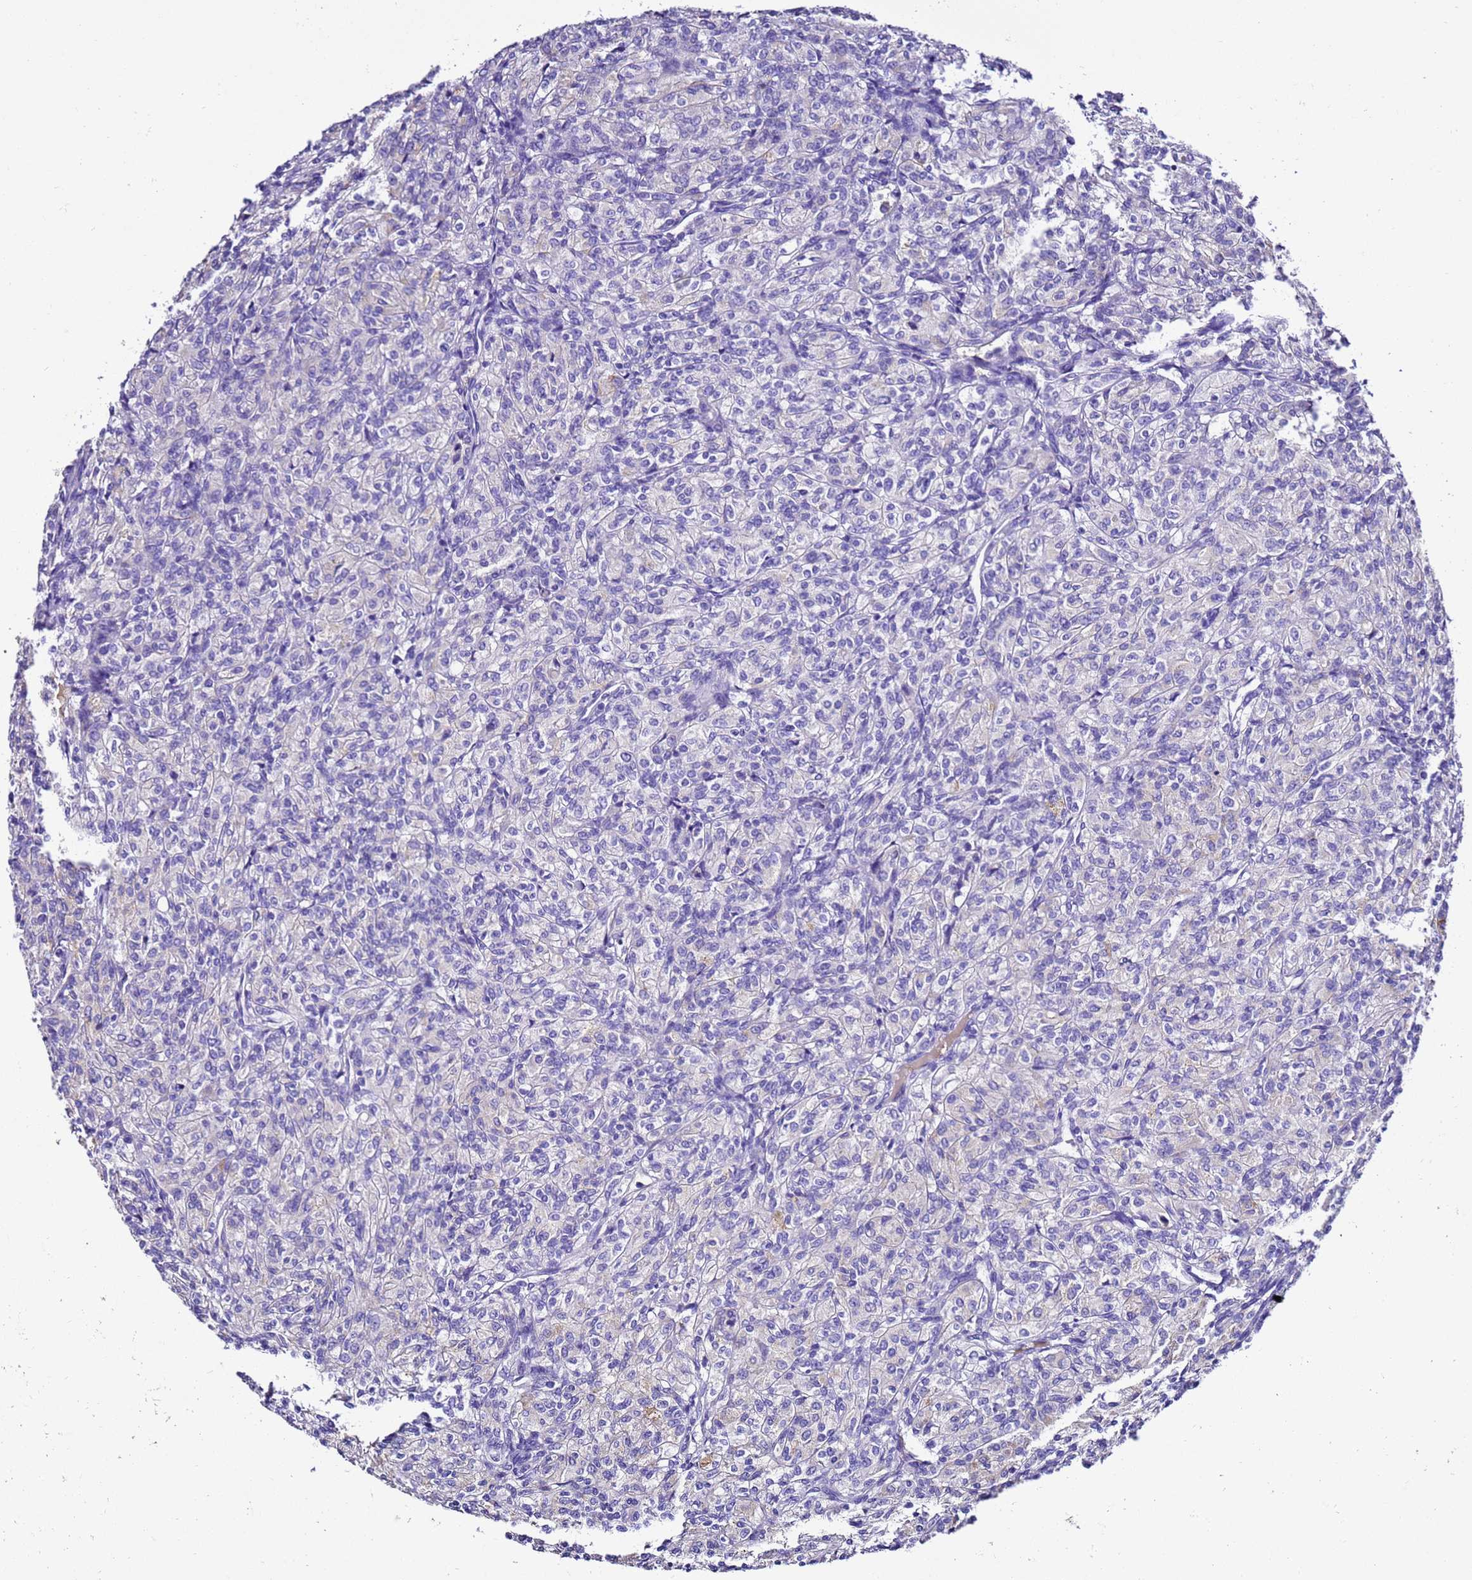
{"staining": {"intensity": "negative", "quantity": "none", "location": "none"}, "tissue": "renal cancer", "cell_type": "Tumor cells", "image_type": "cancer", "snomed": [{"axis": "morphology", "description": "Adenocarcinoma, NOS"}, {"axis": "topography", "description": "Kidney"}], "caption": "High power microscopy histopathology image of an immunohistochemistry (IHC) micrograph of adenocarcinoma (renal), revealing no significant staining in tumor cells.", "gene": "UGT2A1", "patient": {"sex": "male", "age": 77}}